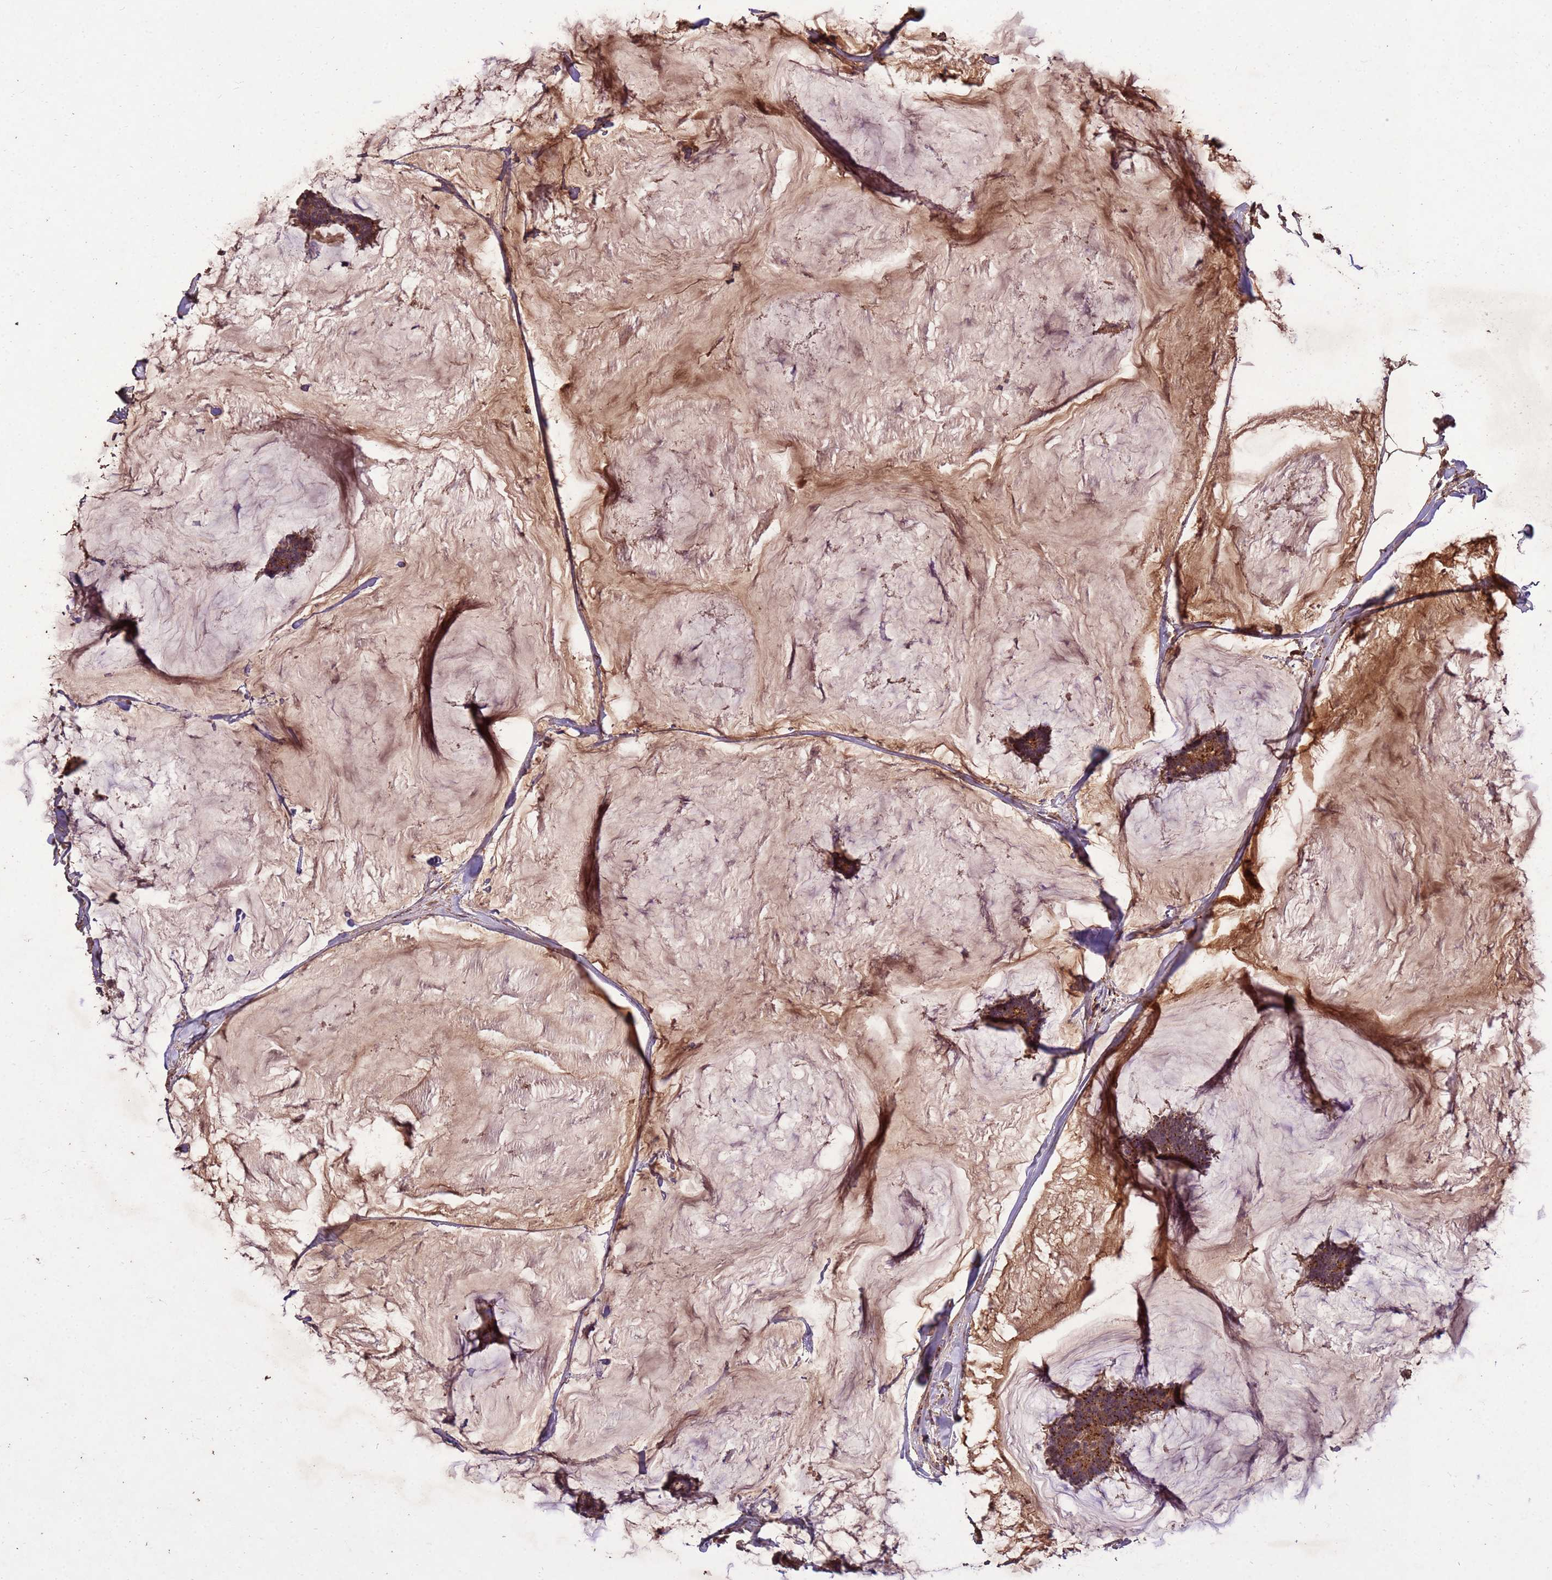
{"staining": {"intensity": "strong", "quantity": ">75%", "location": "cytoplasmic/membranous"}, "tissue": "breast cancer", "cell_type": "Tumor cells", "image_type": "cancer", "snomed": [{"axis": "morphology", "description": "Duct carcinoma"}, {"axis": "topography", "description": "Breast"}], "caption": "Immunohistochemical staining of intraductal carcinoma (breast) displays high levels of strong cytoplasmic/membranous expression in approximately >75% of tumor cells.", "gene": "TOR4A", "patient": {"sex": "female", "age": 93}}